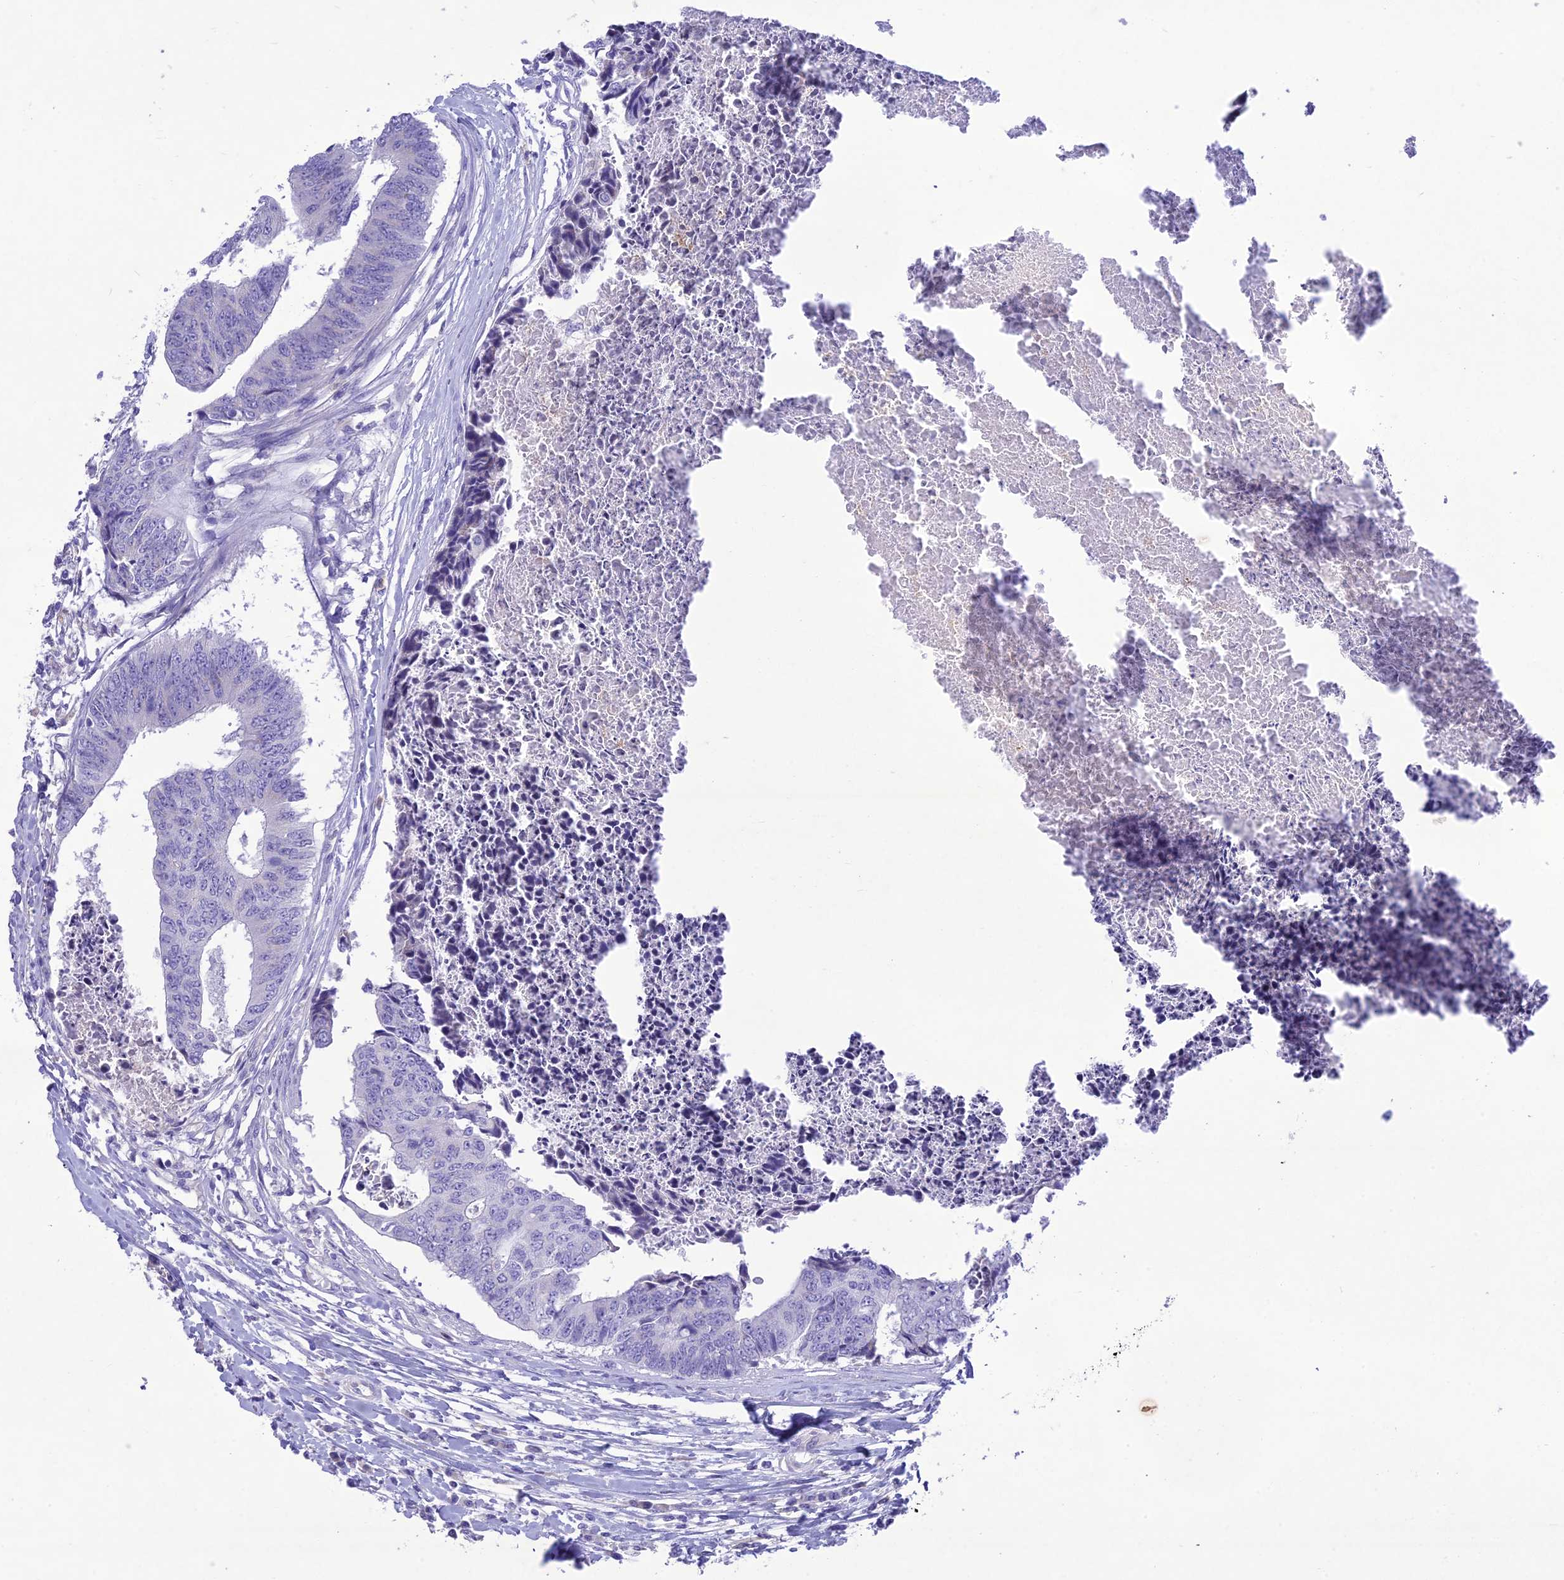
{"staining": {"intensity": "negative", "quantity": "none", "location": "none"}, "tissue": "colorectal cancer", "cell_type": "Tumor cells", "image_type": "cancer", "snomed": [{"axis": "morphology", "description": "Adenocarcinoma, NOS"}, {"axis": "topography", "description": "Rectum"}], "caption": "An image of human colorectal cancer (adenocarcinoma) is negative for staining in tumor cells. Nuclei are stained in blue.", "gene": "SLC13A5", "patient": {"sex": "male", "age": 84}}